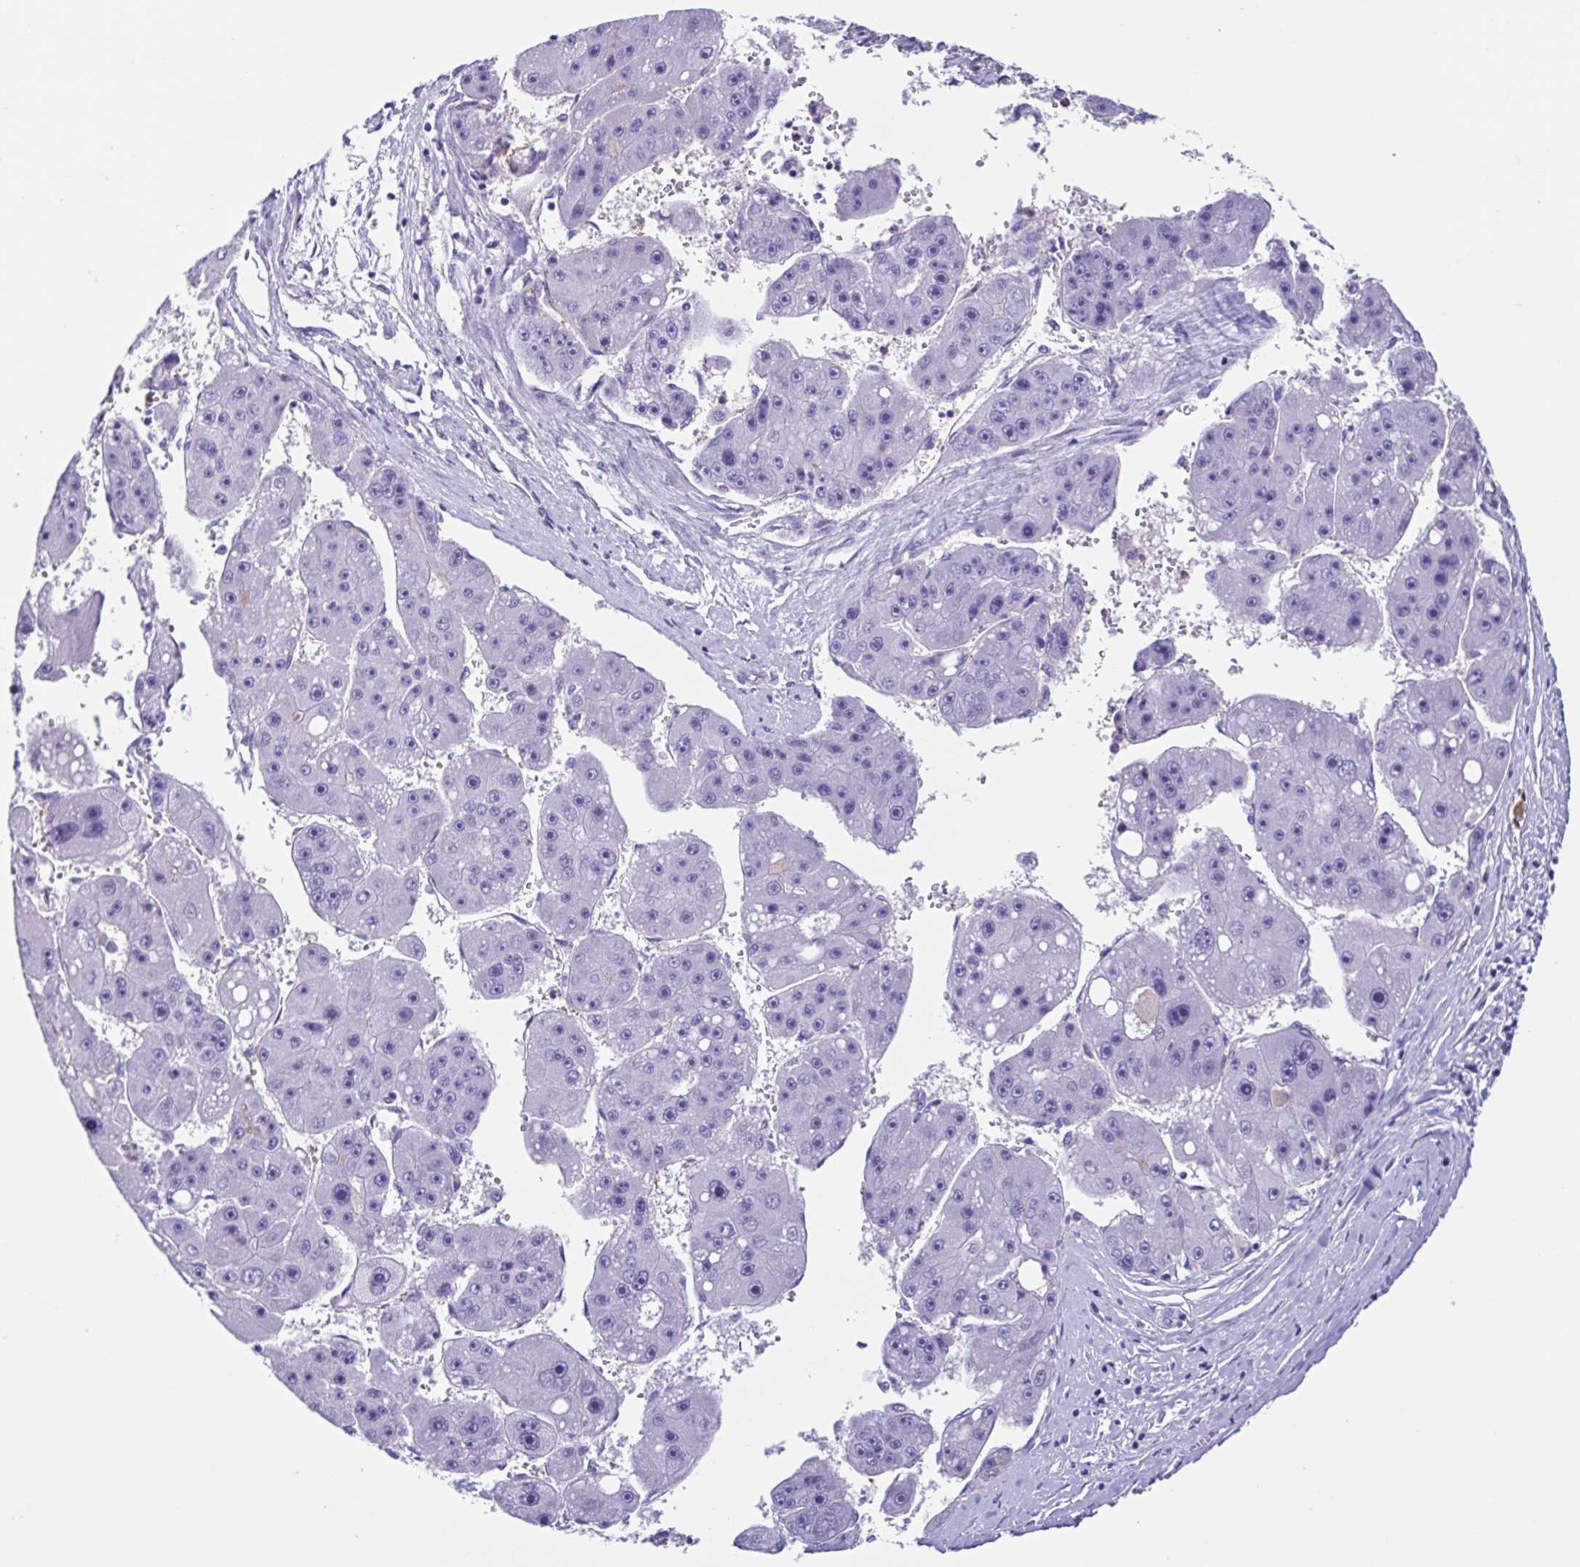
{"staining": {"intensity": "negative", "quantity": "none", "location": "none"}, "tissue": "liver cancer", "cell_type": "Tumor cells", "image_type": "cancer", "snomed": [{"axis": "morphology", "description": "Carcinoma, Hepatocellular, NOS"}, {"axis": "topography", "description": "Liver"}], "caption": "Tumor cells show no significant protein positivity in hepatocellular carcinoma (liver).", "gene": "CYP11B1", "patient": {"sex": "female", "age": 61}}